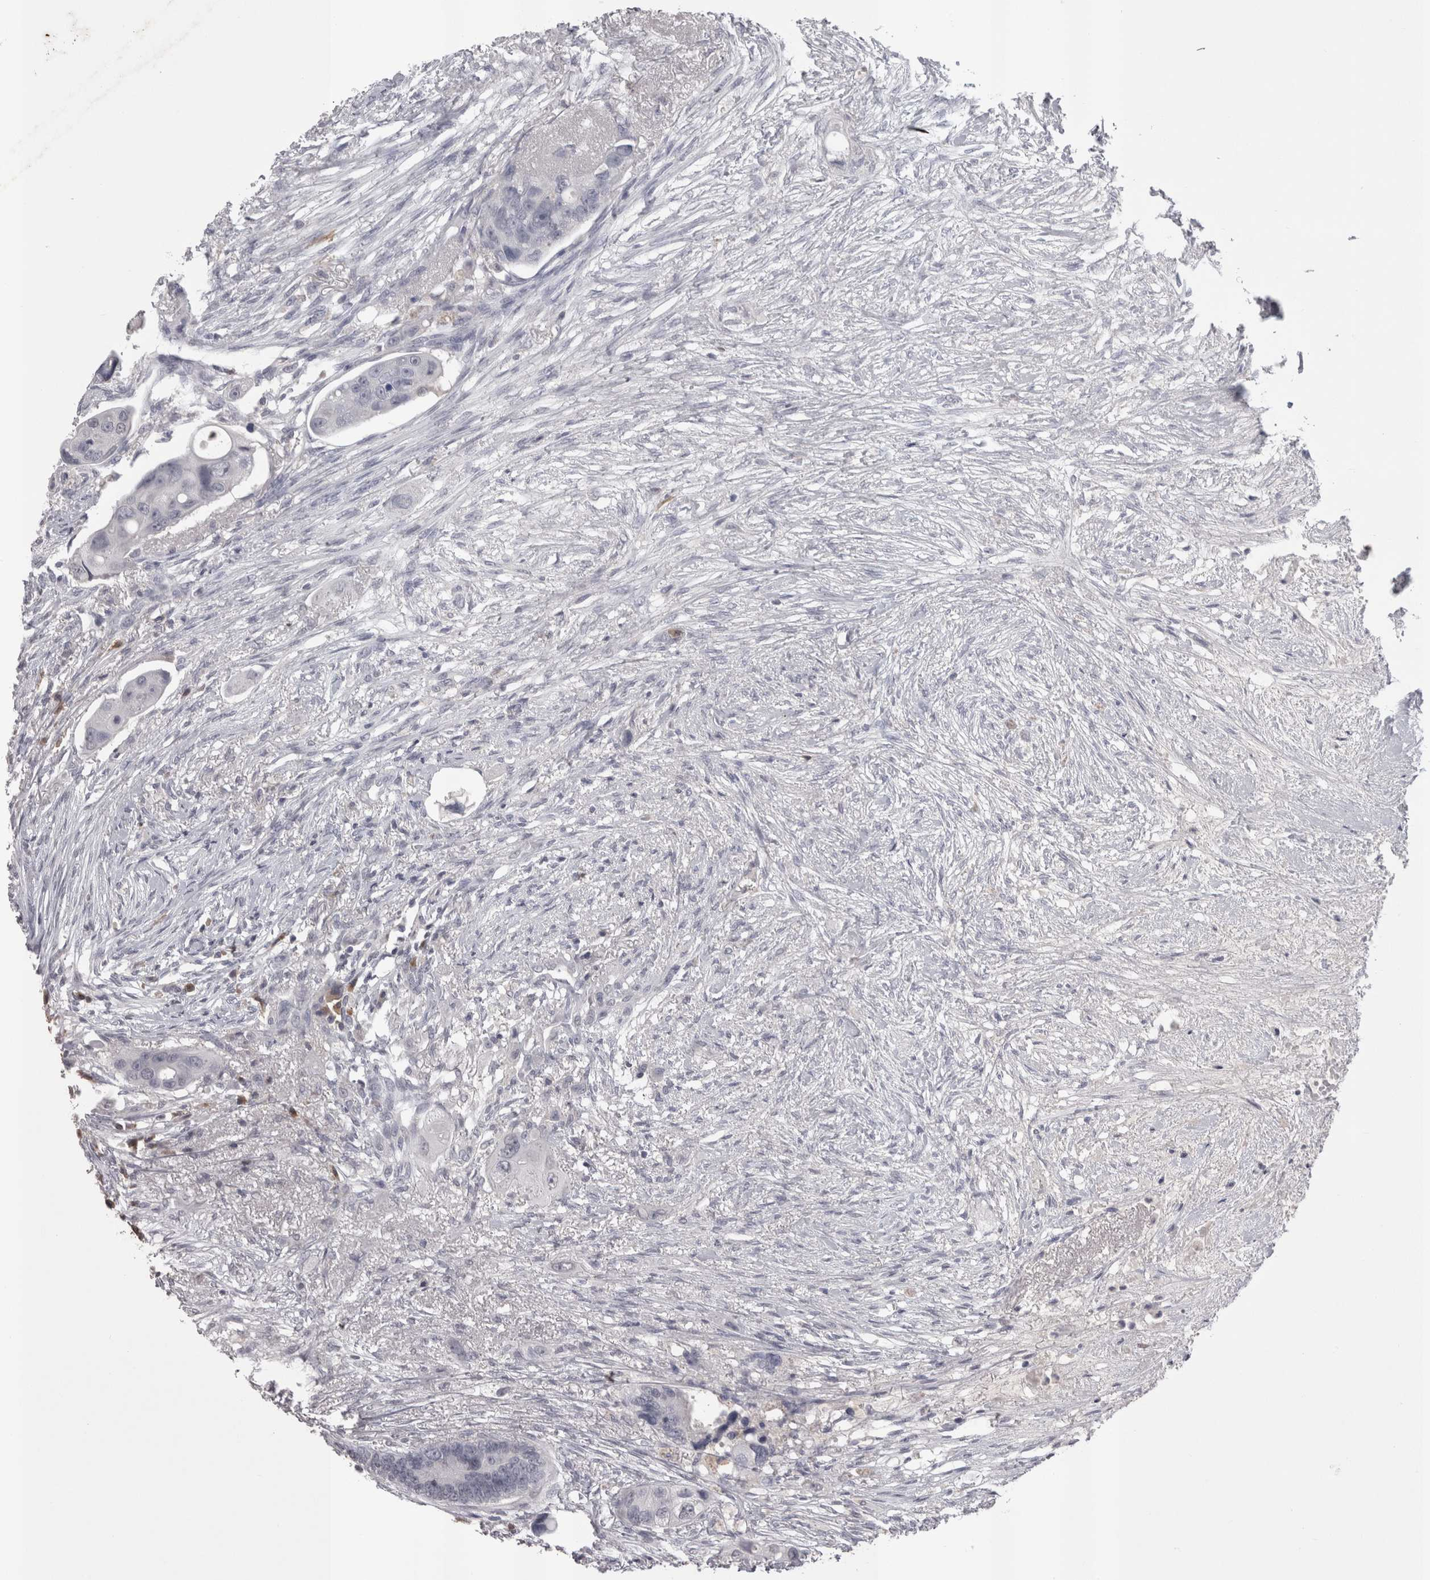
{"staining": {"intensity": "negative", "quantity": "none", "location": "none"}, "tissue": "colorectal cancer", "cell_type": "Tumor cells", "image_type": "cancer", "snomed": [{"axis": "morphology", "description": "Adenocarcinoma, NOS"}, {"axis": "topography", "description": "Colon"}], "caption": "High magnification brightfield microscopy of colorectal cancer stained with DAB (3,3'-diaminobenzidine) (brown) and counterstained with hematoxylin (blue): tumor cells show no significant expression.", "gene": "LAX1", "patient": {"sex": "female", "age": 57}}